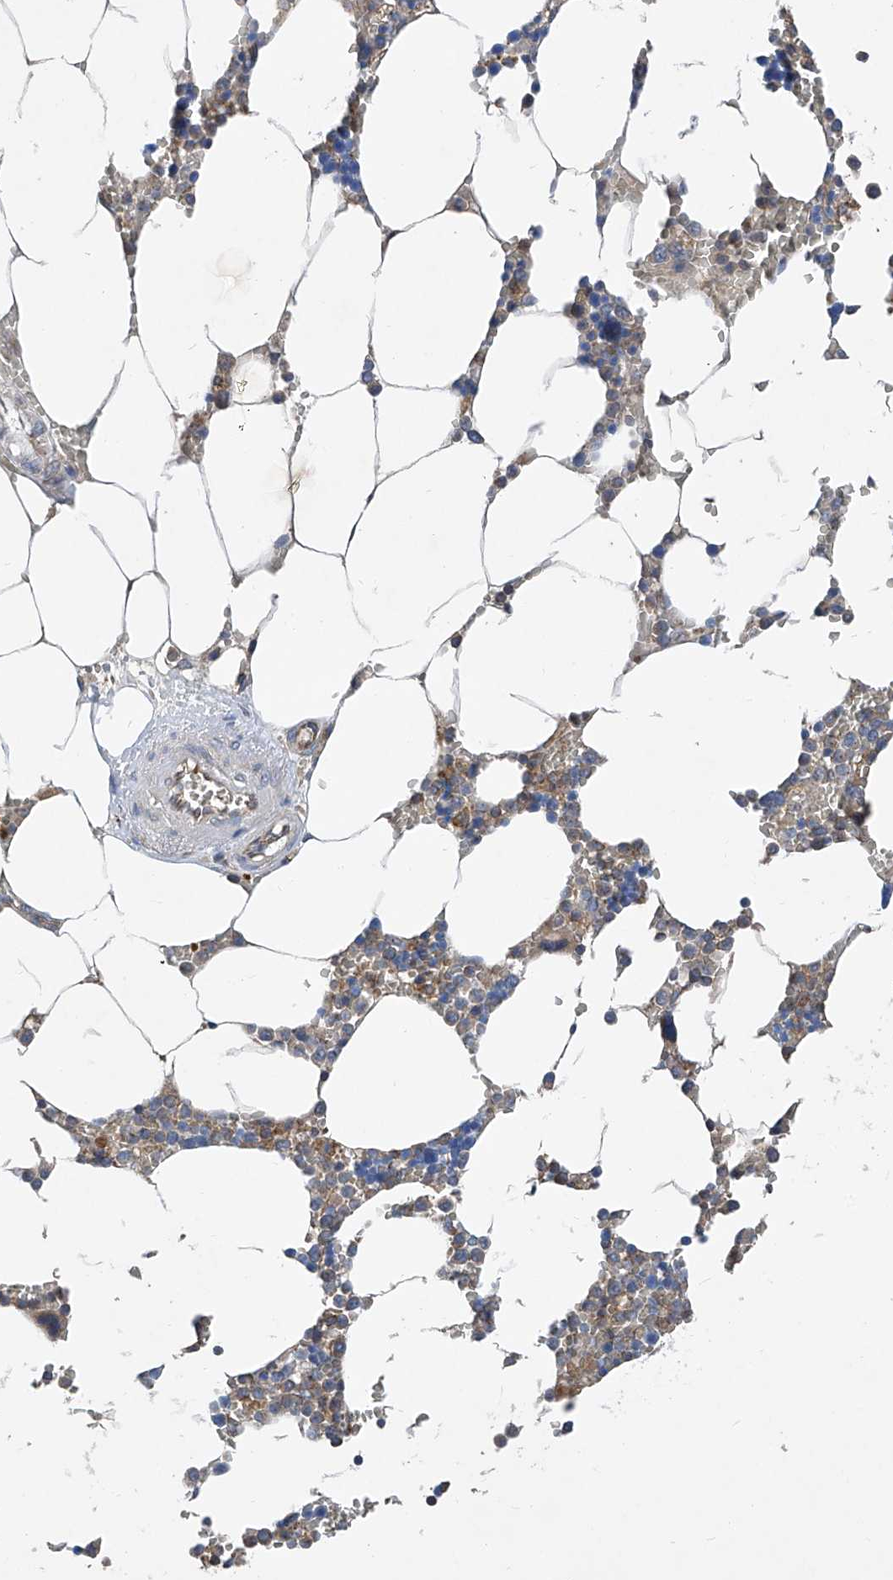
{"staining": {"intensity": "moderate", "quantity": "25%-75%", "location": "cytoplasmic/membranous"}, "tissue": "bone marrow", "cell_type": "Hematopoietic cells", "image_type": "normal", "snomed": [{"axis": "morphology", "description": "Normal tissue, NOS"}, {"axis": "topography", "description": "Bone marrow"}], "caption": "Human bone marrow stained with a protein marker demonstrates moderate staining in hematopoietic cells.", "gene": "TRIM38", "patient": {"sex": "male", "age": 70}}